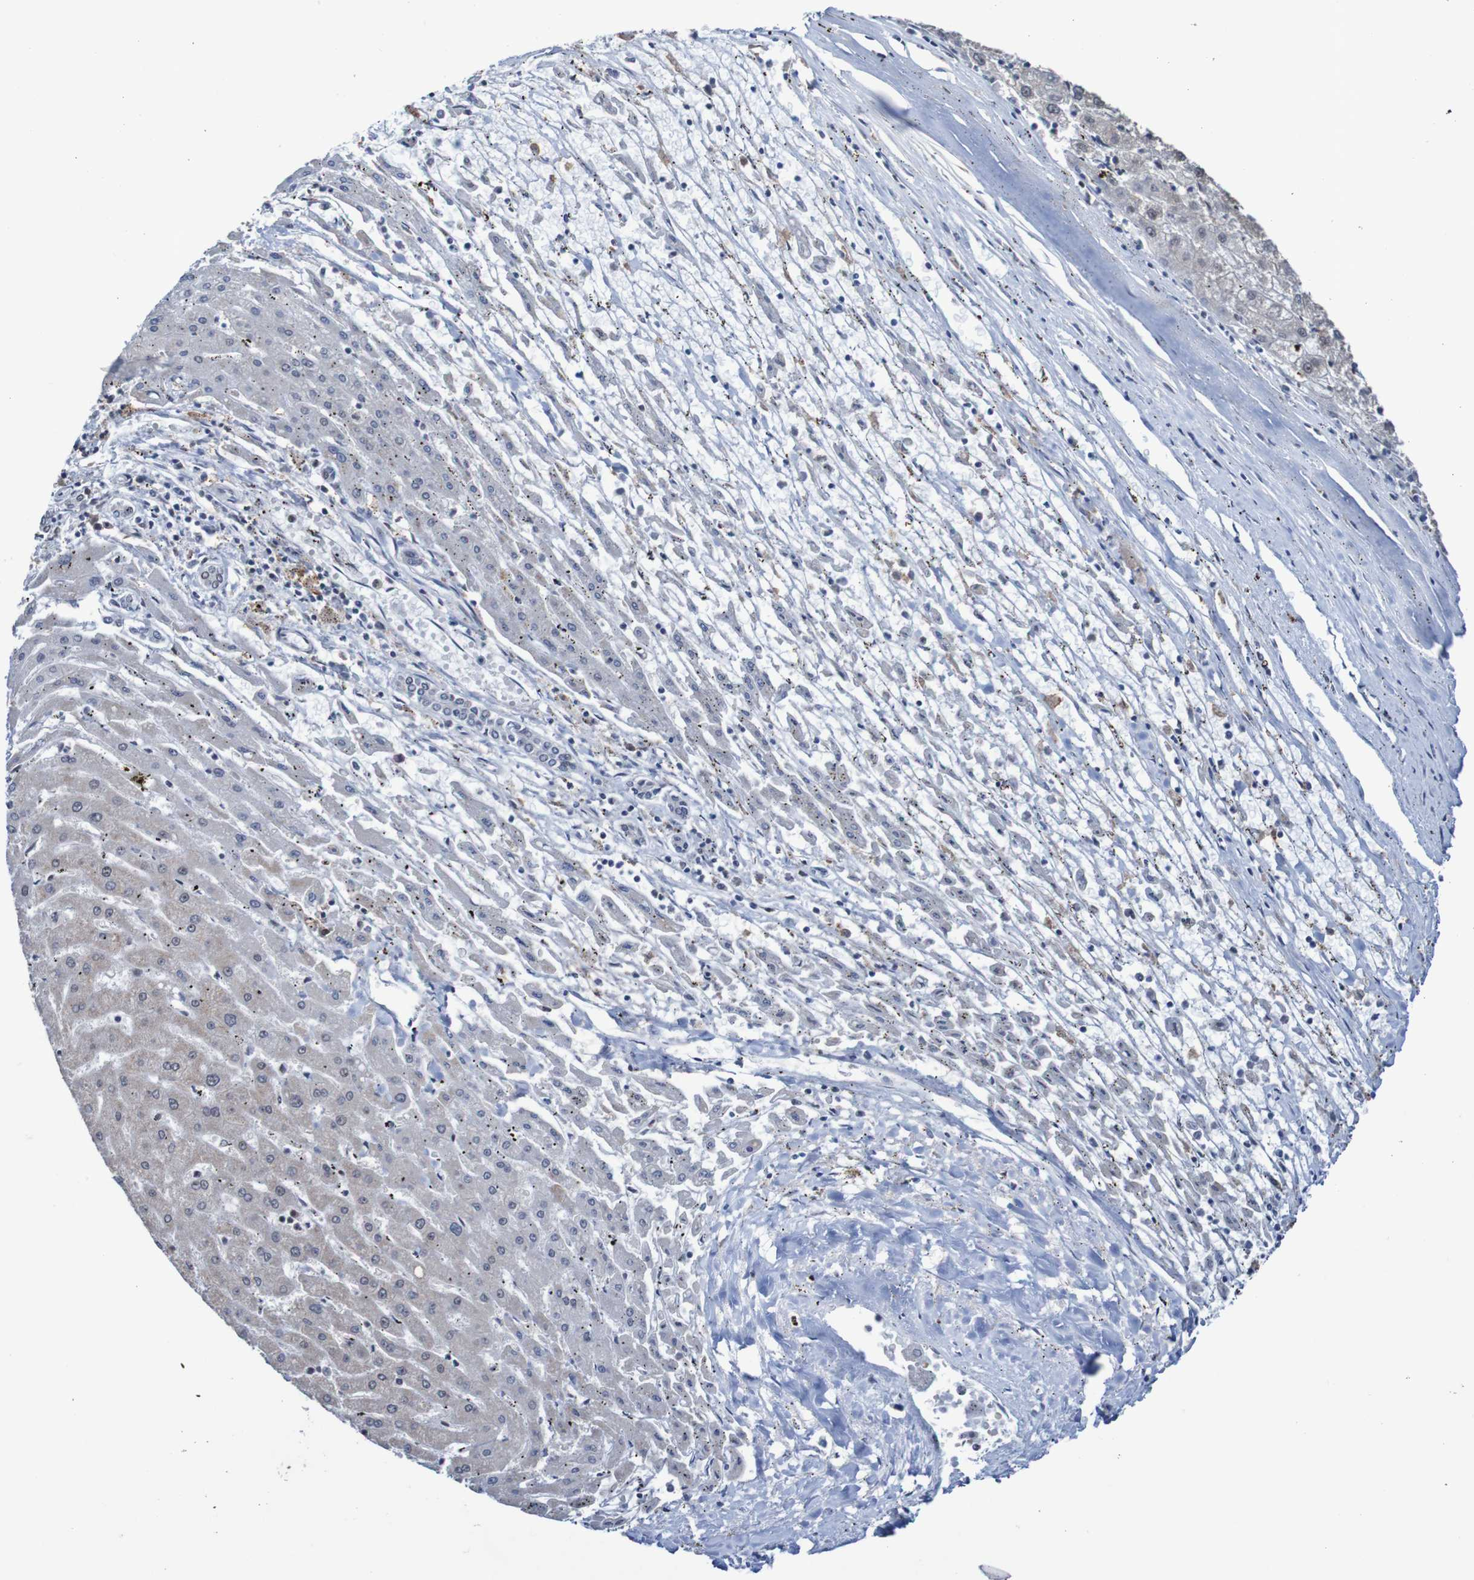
{"staining": {"intensity": "weak", "quantity": "<25%", "location": "cytoplasmic/membranous"}, "tissue": "liver cancer", "cell_type": "Tumor cells", "image_type": "cancer", "snomed": [{"axis": "morphology", "description": "Carcinoma, Hepatocellular, NOS"}, {"axis": "topography", "description": "Liver"}], "caption": "Liver cancer was stained to show a protein in brown. There is no significant staining in tumor cells.", "gene": "CDC5L", "patient": {"sex": "male", "age": 72}}